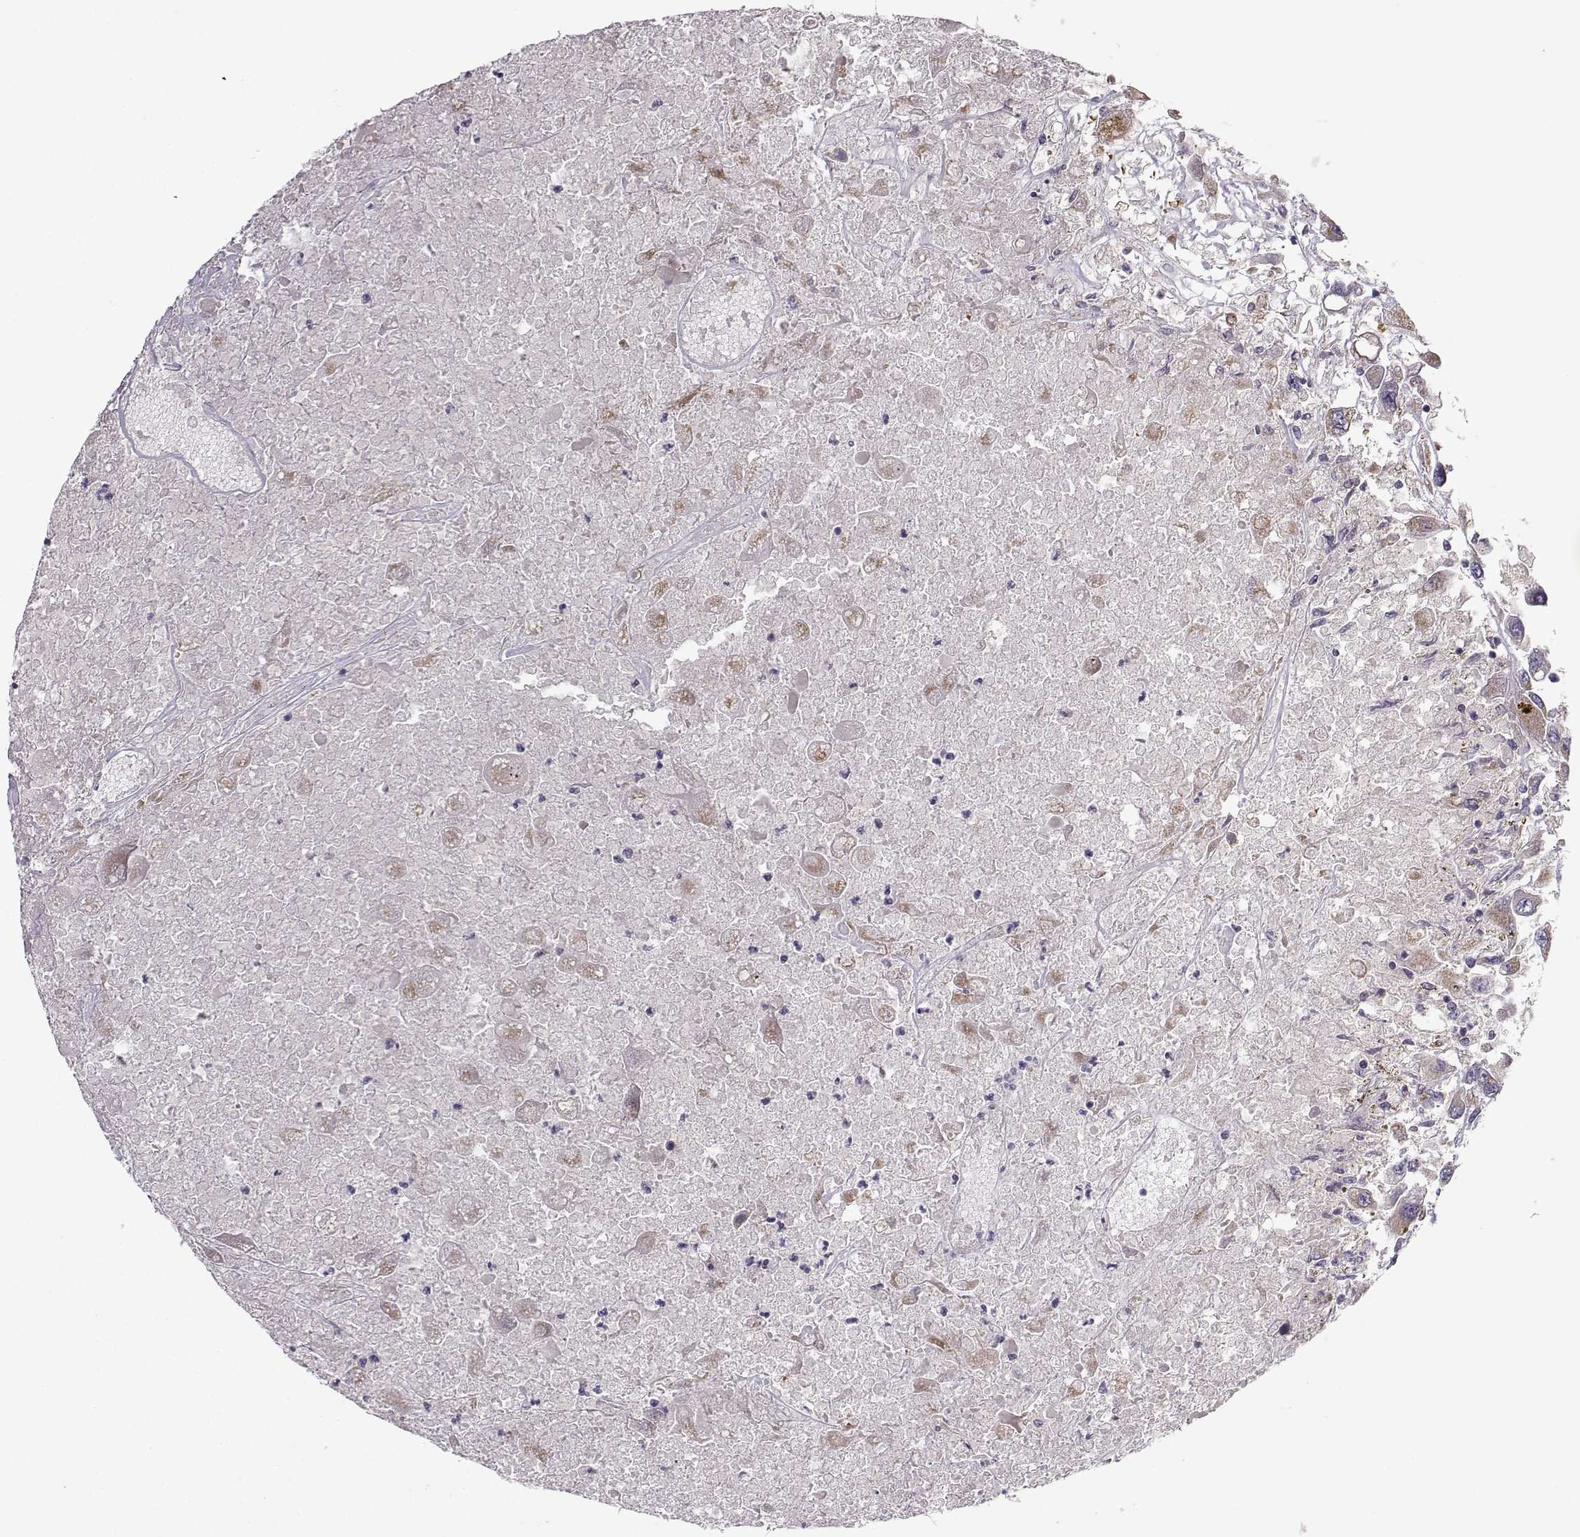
{"staining": {"intensity": "moderate", "quantity": "<25%", "location": "cytoplasmic/membranous"}, "tissue": "renal cancer", "cell_type": "Tumor cells", "image_type": "cancer", "snomed": [{"axis": "morphology", "description": "Adenocarcinoma, NOS"}, {"axis": "topography", "description": "Kidney"}], "caption": "Immunohistochemical staining of adenocarcinoma (renal) demonstrates low levels of moderate cytoplasmic/membranous protein positivity in about <25% of tumor cells. The staining is performed using DAB brown chromogen to label protein expression. The nuclei are counter-stained blue using hematoxylin.", "gene": "NECAB3", "patient": {"sex": "female", "age": 67}}